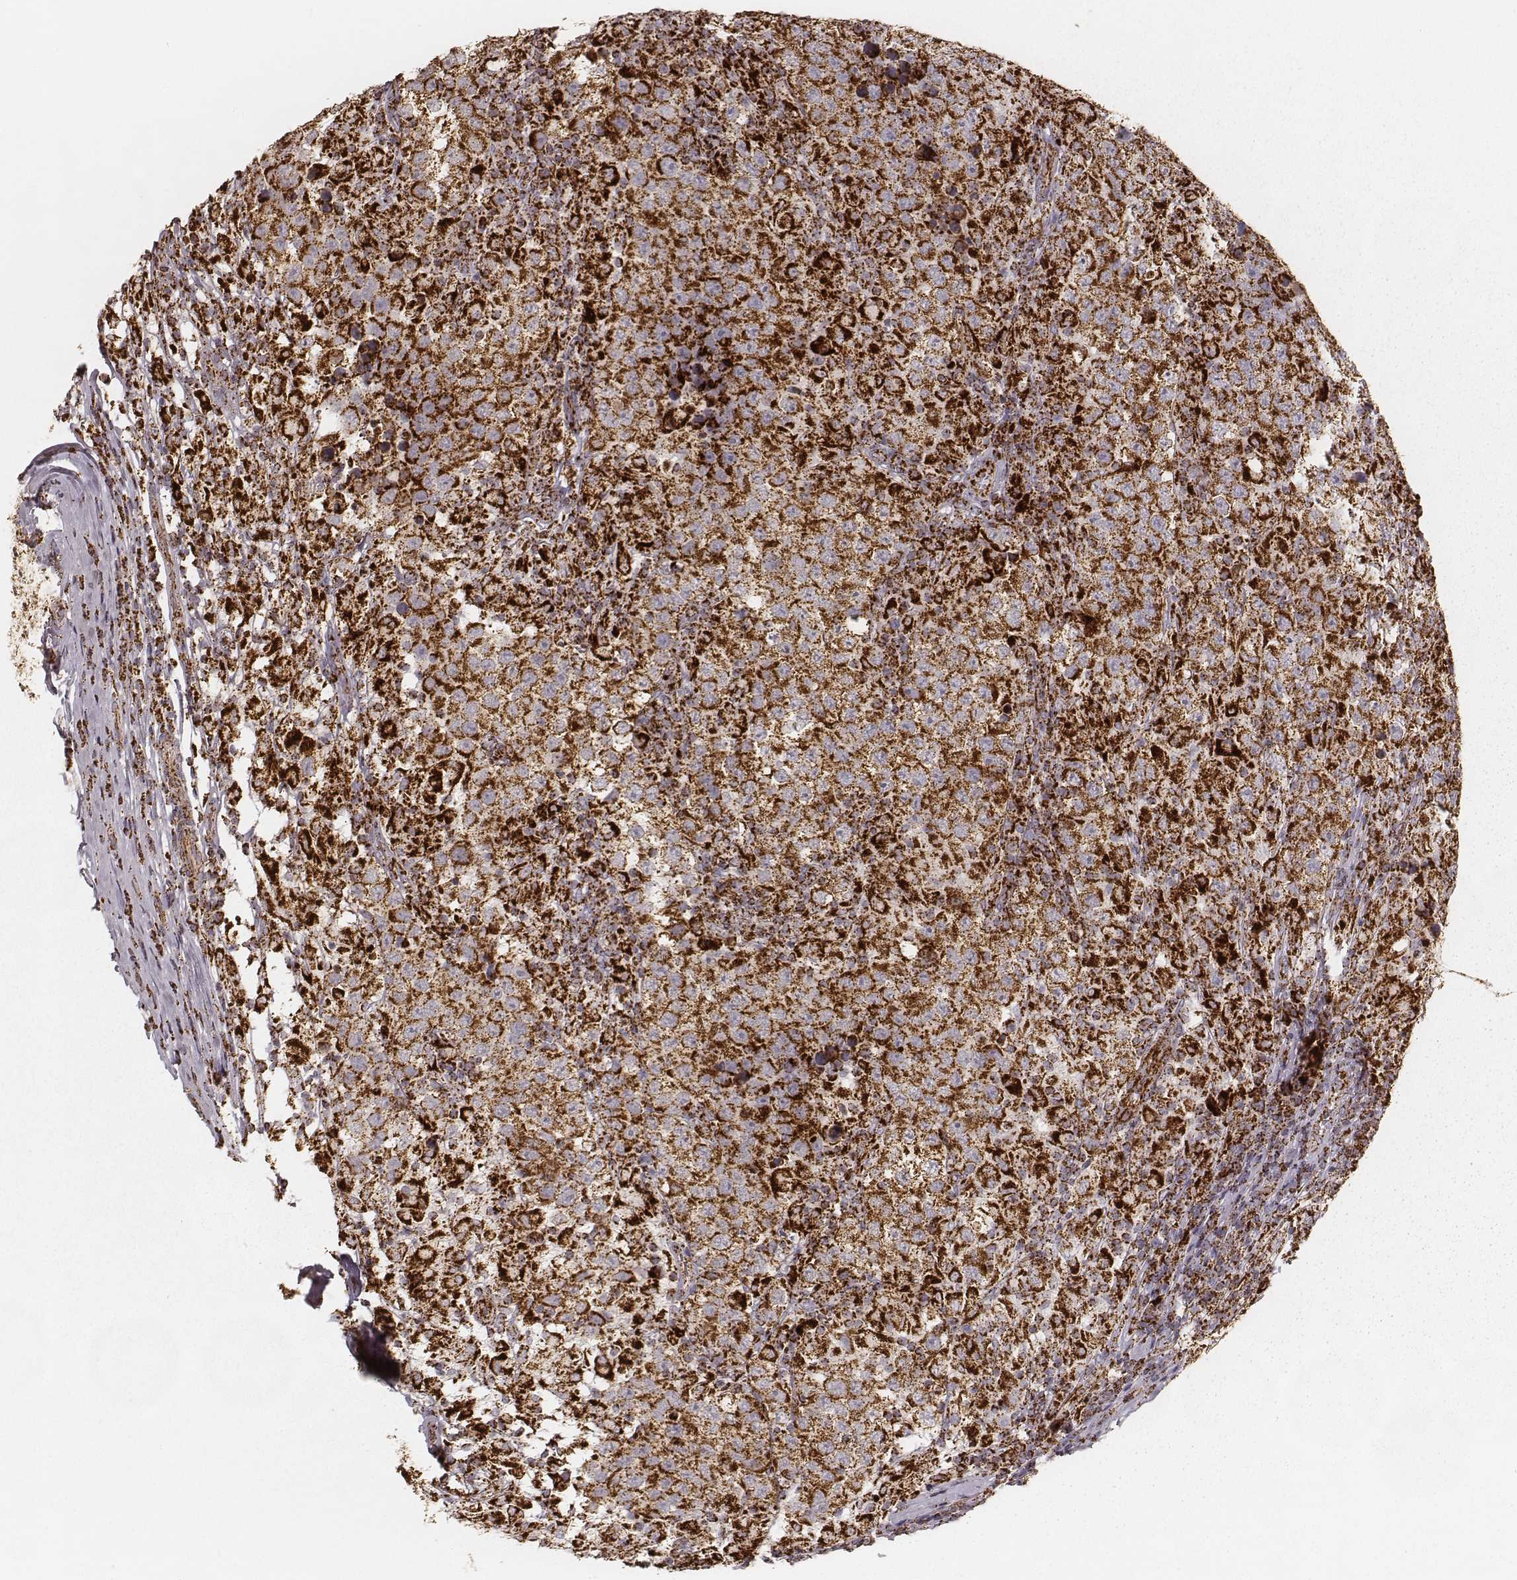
{"staining": {"intensity": "strong", "quantity": ">75%", "location": "cytoplasmic/membranous"}, "tissue": "testis cancer", "cell_type": "Tumor cells", "image_type": "cancer", "snomed": [{"axis": "morphology", "description": "Seminoma, NOS"}, {"axis": "morphology", "description": "Carcinoma, Embryonal, NOS"}, {"axis": "topography", "description": "Testis"}], "caption": "The photomicrograph shows a brown stain indicating the presence of a protein in the cytoplasmic/membranous of tumor cells in testis cancer.", "gene": "CS", "patient": {"sex": "male", "age": 41}}